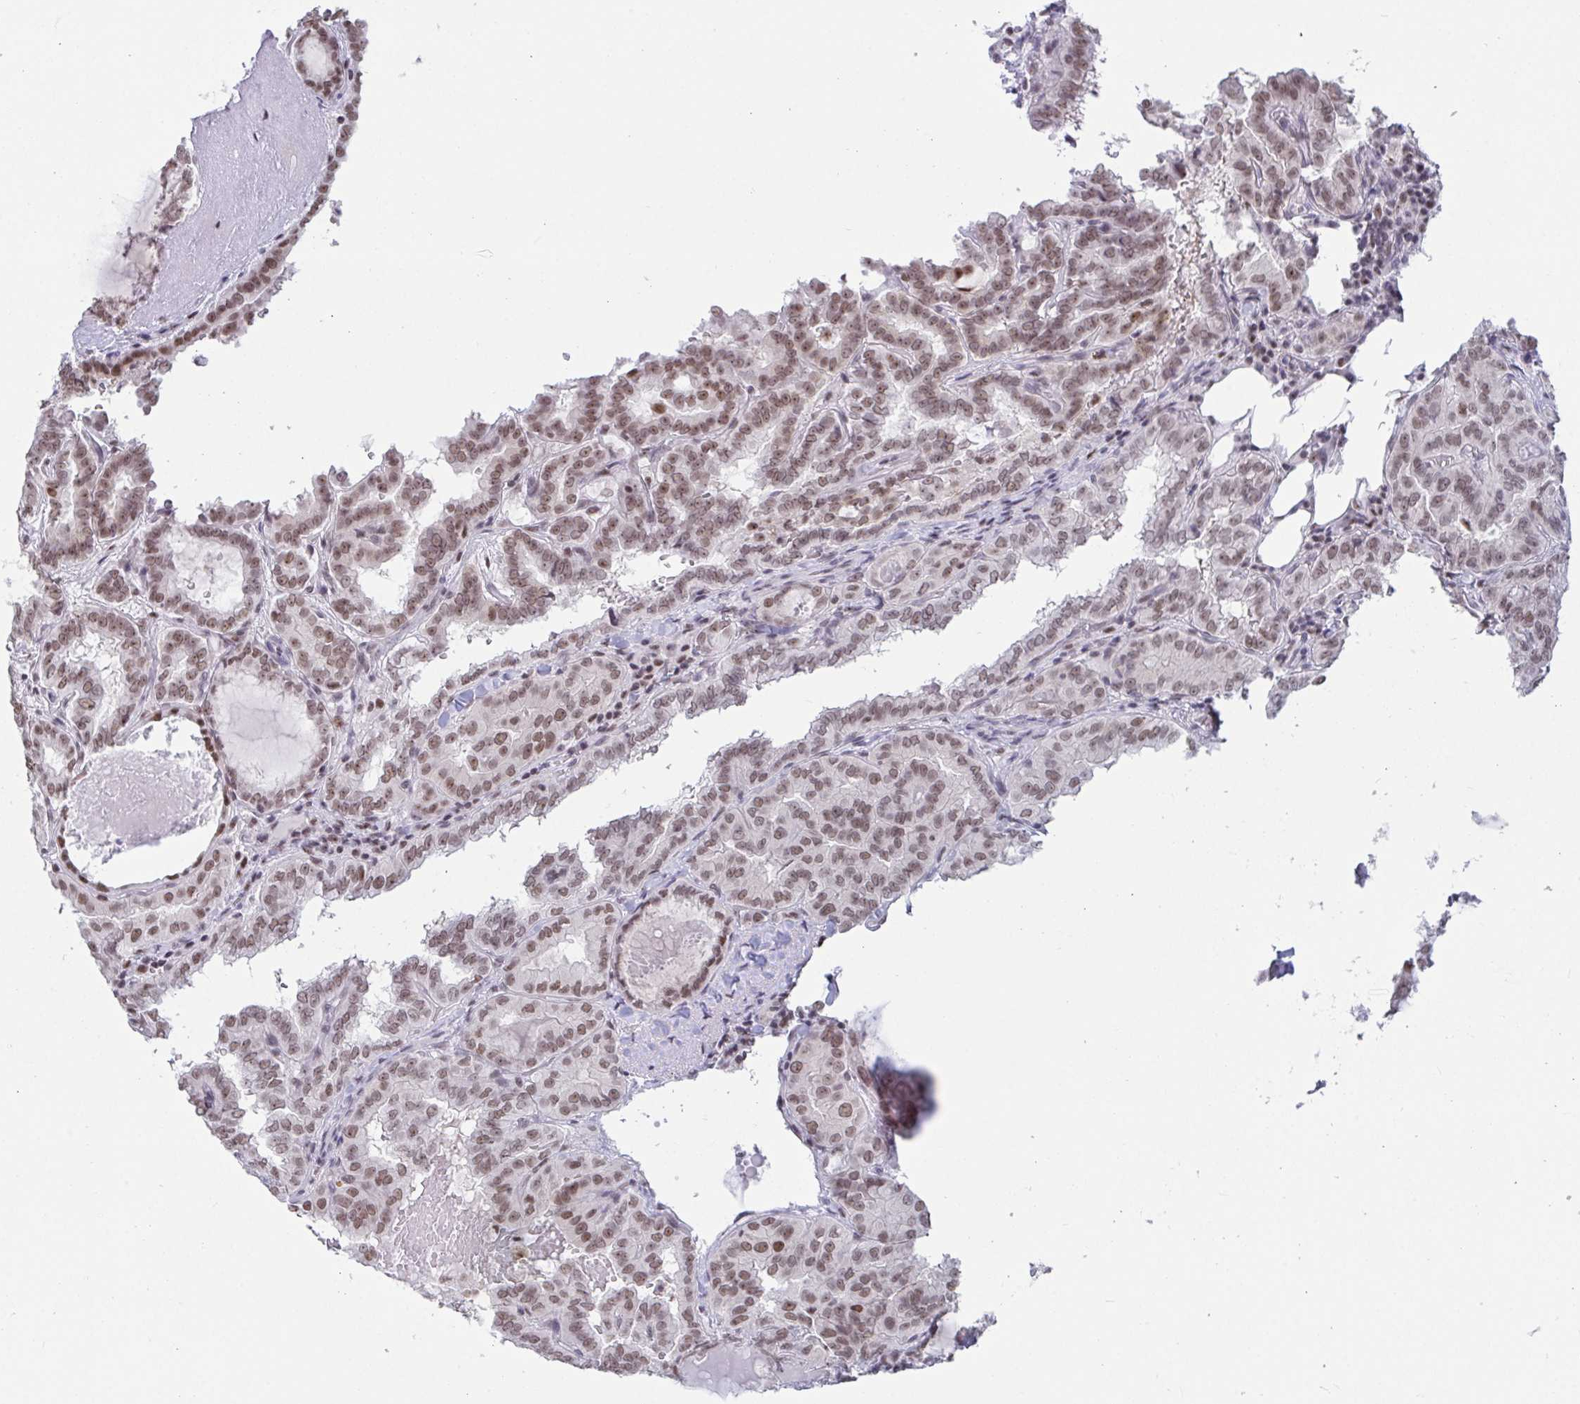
{"staining": {"intensity": "moderate", "quantity": ">75%", "location": "nuclear"}, "tissue": "thyroid cancer", "cell_type": "Tumor cells", "image_type": "cancer", "snomed": [{"axis": "morphology", "description": "Papillary adenocarcinoma, NOS"}, {"axis": "topography", "description": "Thyroid gland"}], "caption": "Protein expression analysis of papillary adenocarcinoma (thyroid) displays moderate nuclear positivity in about >75% of tumor cells. Nuclei are stained in blue.", "gene": "SUPT16H", "patient": {"sex": "female", "age": 46}}